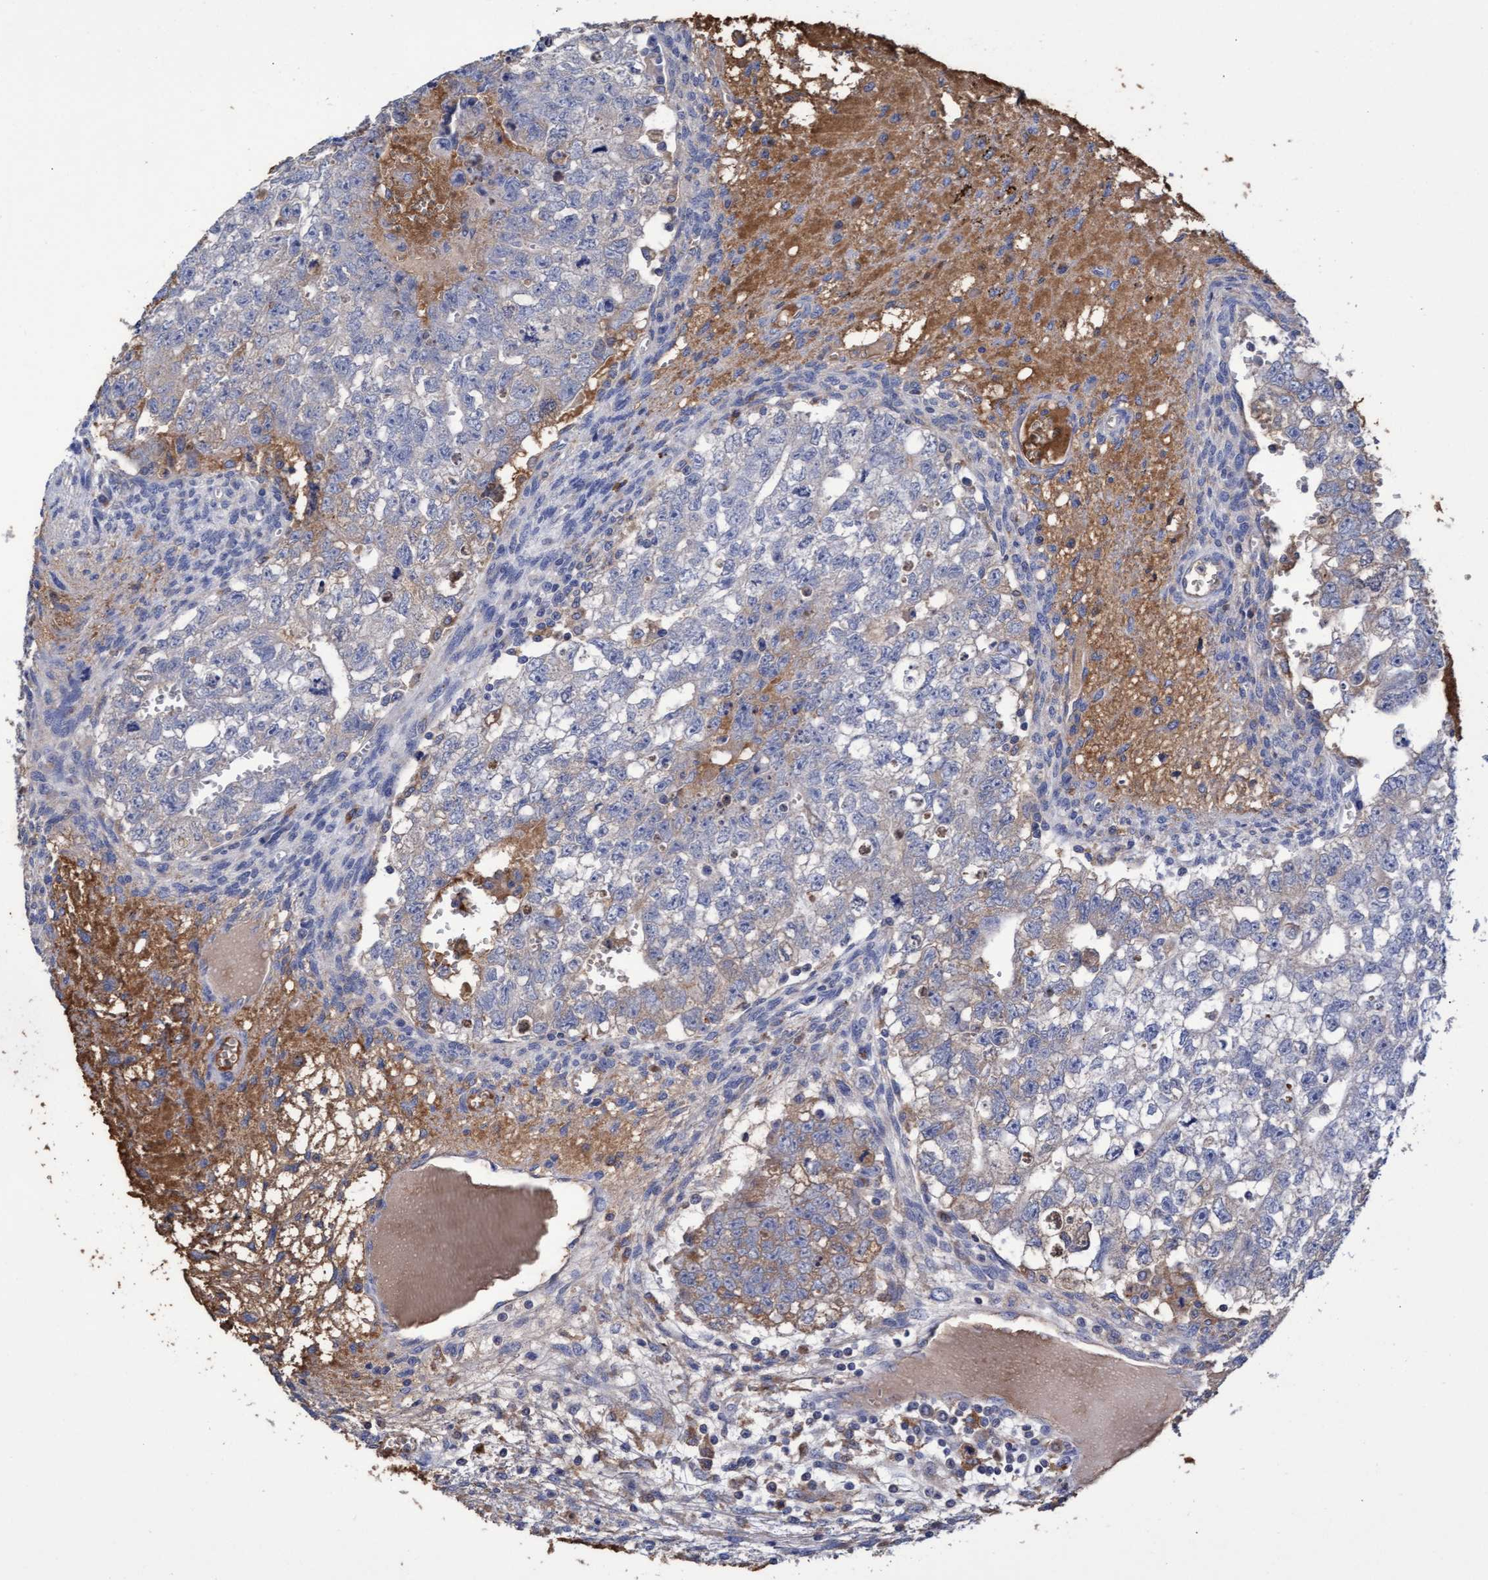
{"staining": {"intensity": "moderate", "quantity": "<25%", "location": "cytoplasmic/membranous"}, "tissue": "testis cancer", "cell_type": "Tumor cells", "image_type": "cancer", "snomed": [{"axis": "morphology", "description": "Seminoma, NOS"}, {"axis": "morphology", "description": "Carcinoma, Embryonal, NOS"}, {"axis": "topography", "description": "Testis"}], "caption": "Tumor cells show low levels of moderate cytoplasmic/membranous staining in approximately <25% of cells in human embryonal carcinoma (testis).", "gene": "GPR39", "patient": {"sex": "male", "age": 38}}